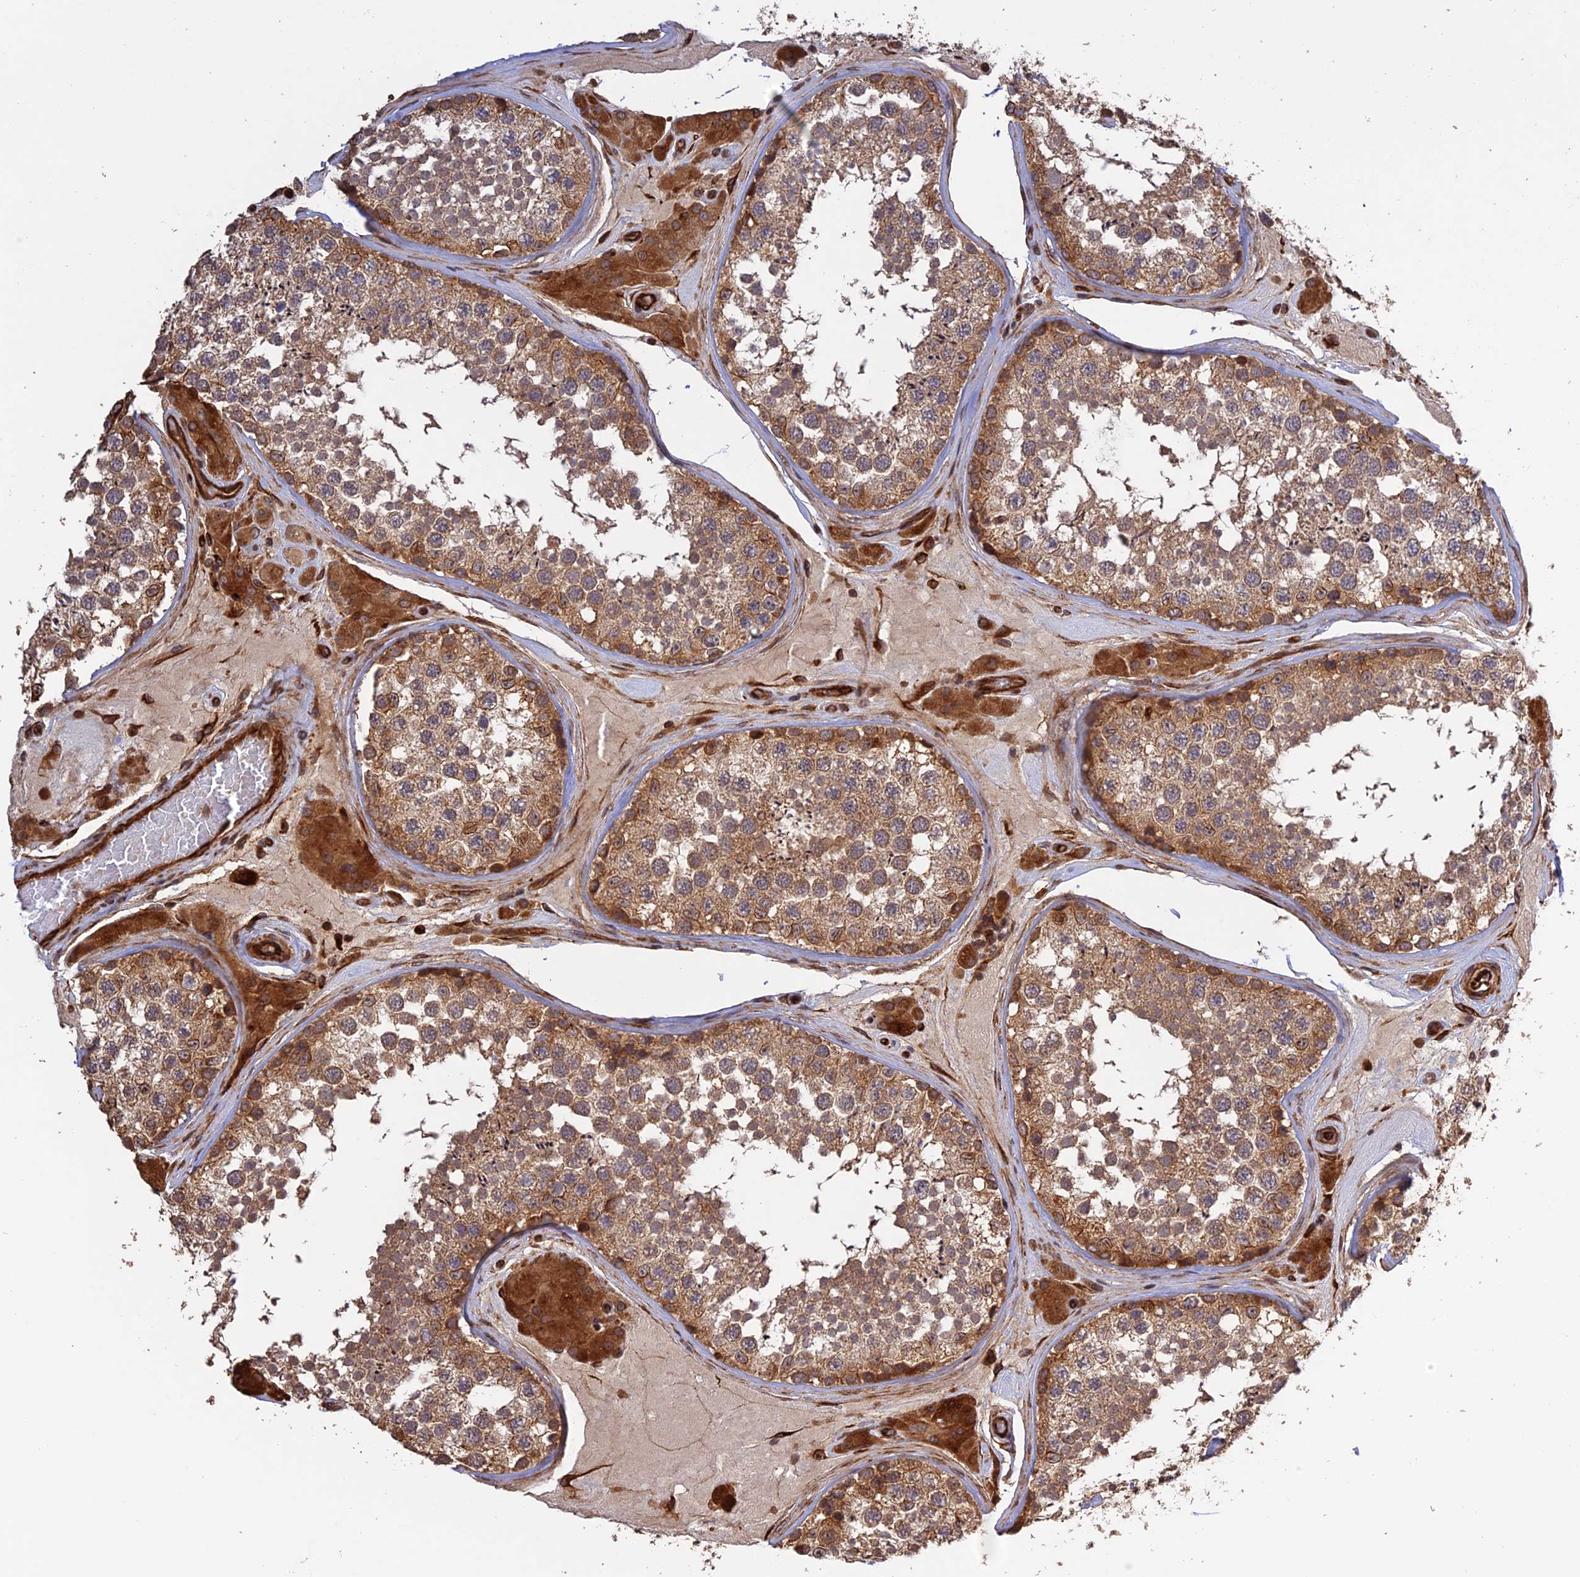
{"staining": {"intensity": "strong", "quantity": ">75%", "location": "cytoplasmic/membranous"}, "tissue": "testis", "cell_type": "Cells in seminiferous ducts", "image_type": "normal", "snomed": [{"axis": "morphology", "description": "Normal tissue, NOS"}, {"axis": "topography", "description": "Testis"}], "caption": "Cells in seminiferous ducts show high levels of strong cytoplasmic/membranous expression in about >75% of cells in benign human testis.", "gene": "CREBL2", "patient": {"sex": "male", "age": 46}}